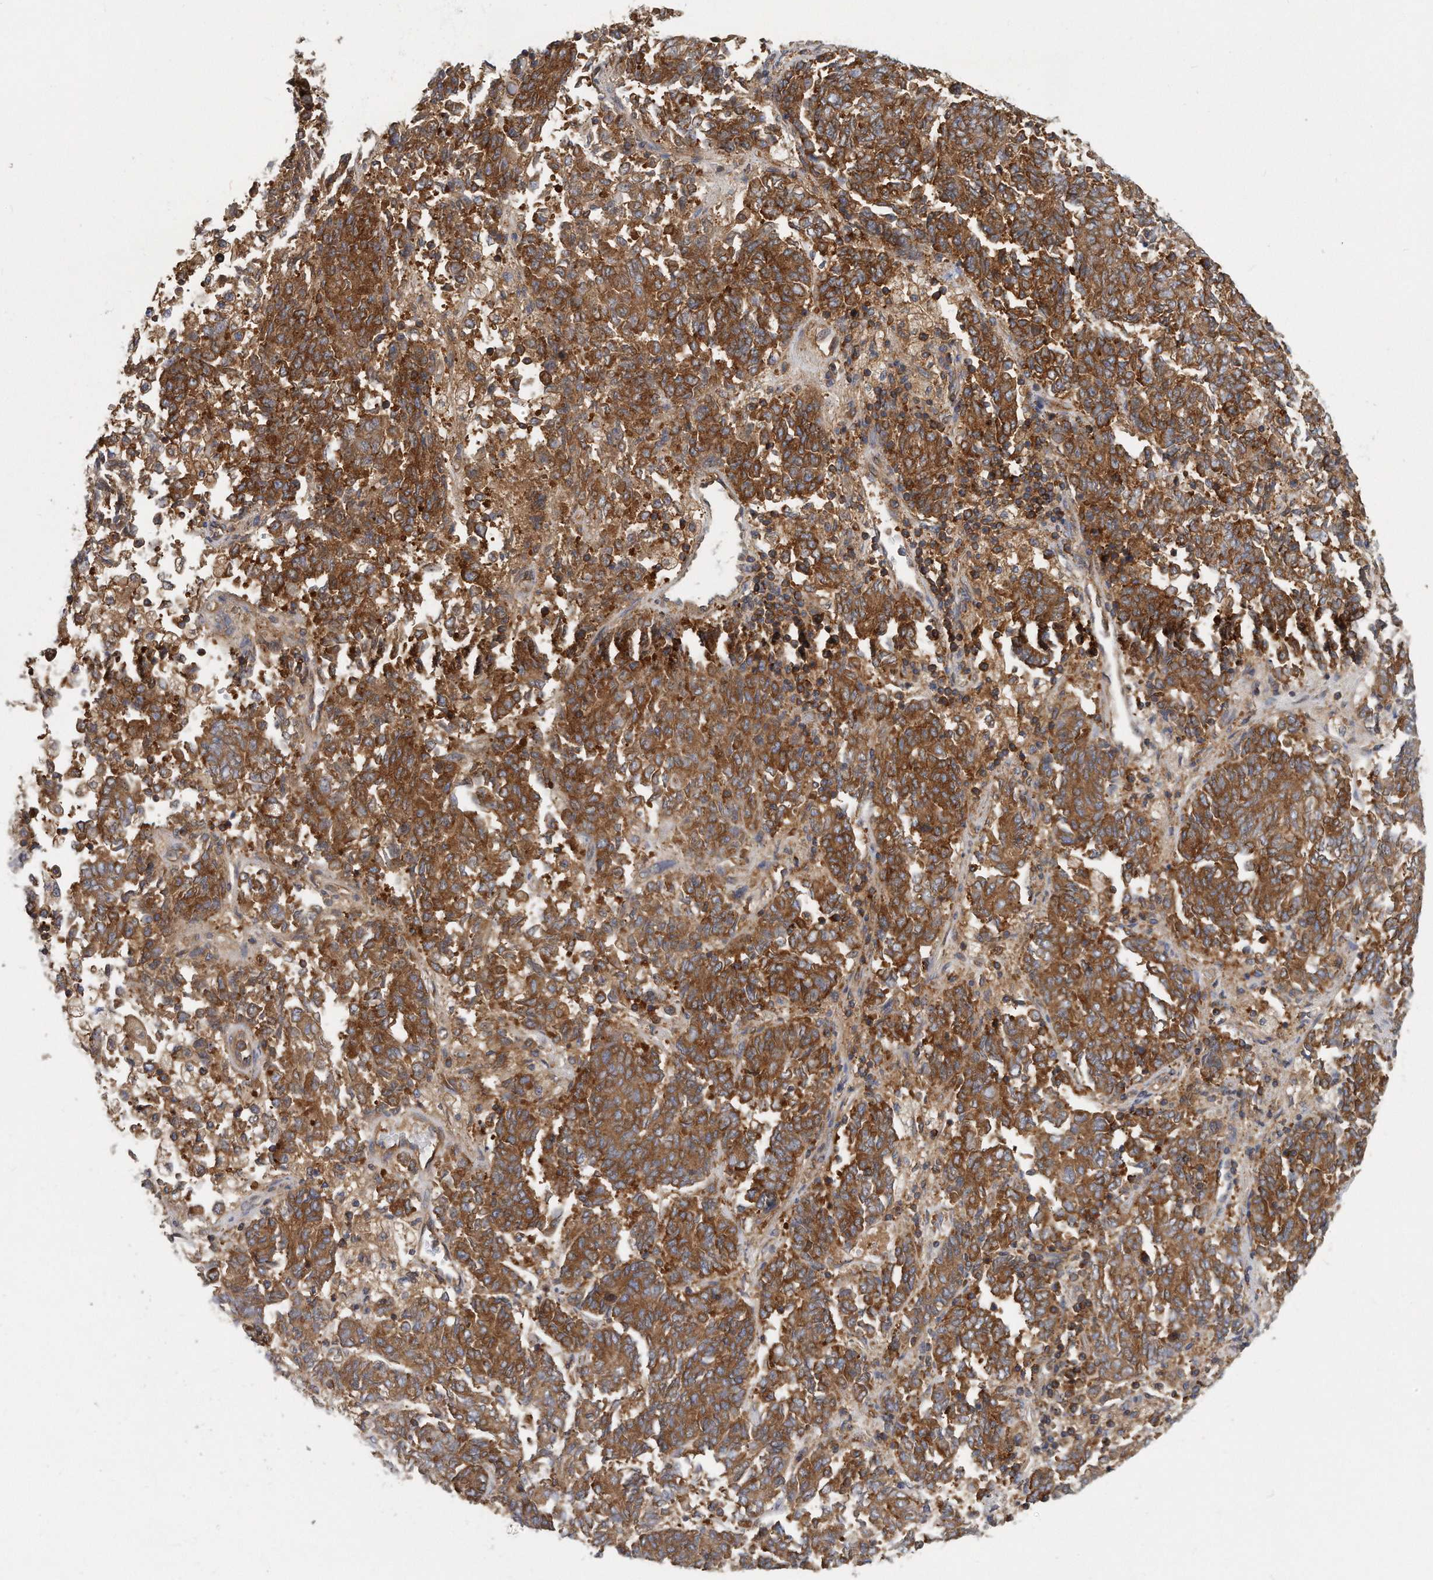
{"staining": {"intensity": "strong", "quantity": "25%-75%", "location": "cytoplasmic/membranous"}, "tissue": "endometrial cancer", "cell_type": "Tumor cells", "image_type": "cancer", "snomed": [{"axis": "morphology", "description": "Adenocarcinoma, NOS"}, {"axis": "topography", "description": "Endometrium"}], "caption": "A high amount of strong cytoplasmic/membranous expression is seen in approximately 25%-75% of tumor cells in endometrial cancer (adenocarcinoma) tissue.", "gene": "EIF3I", "patient": {"sex": "female", "age": 80}}